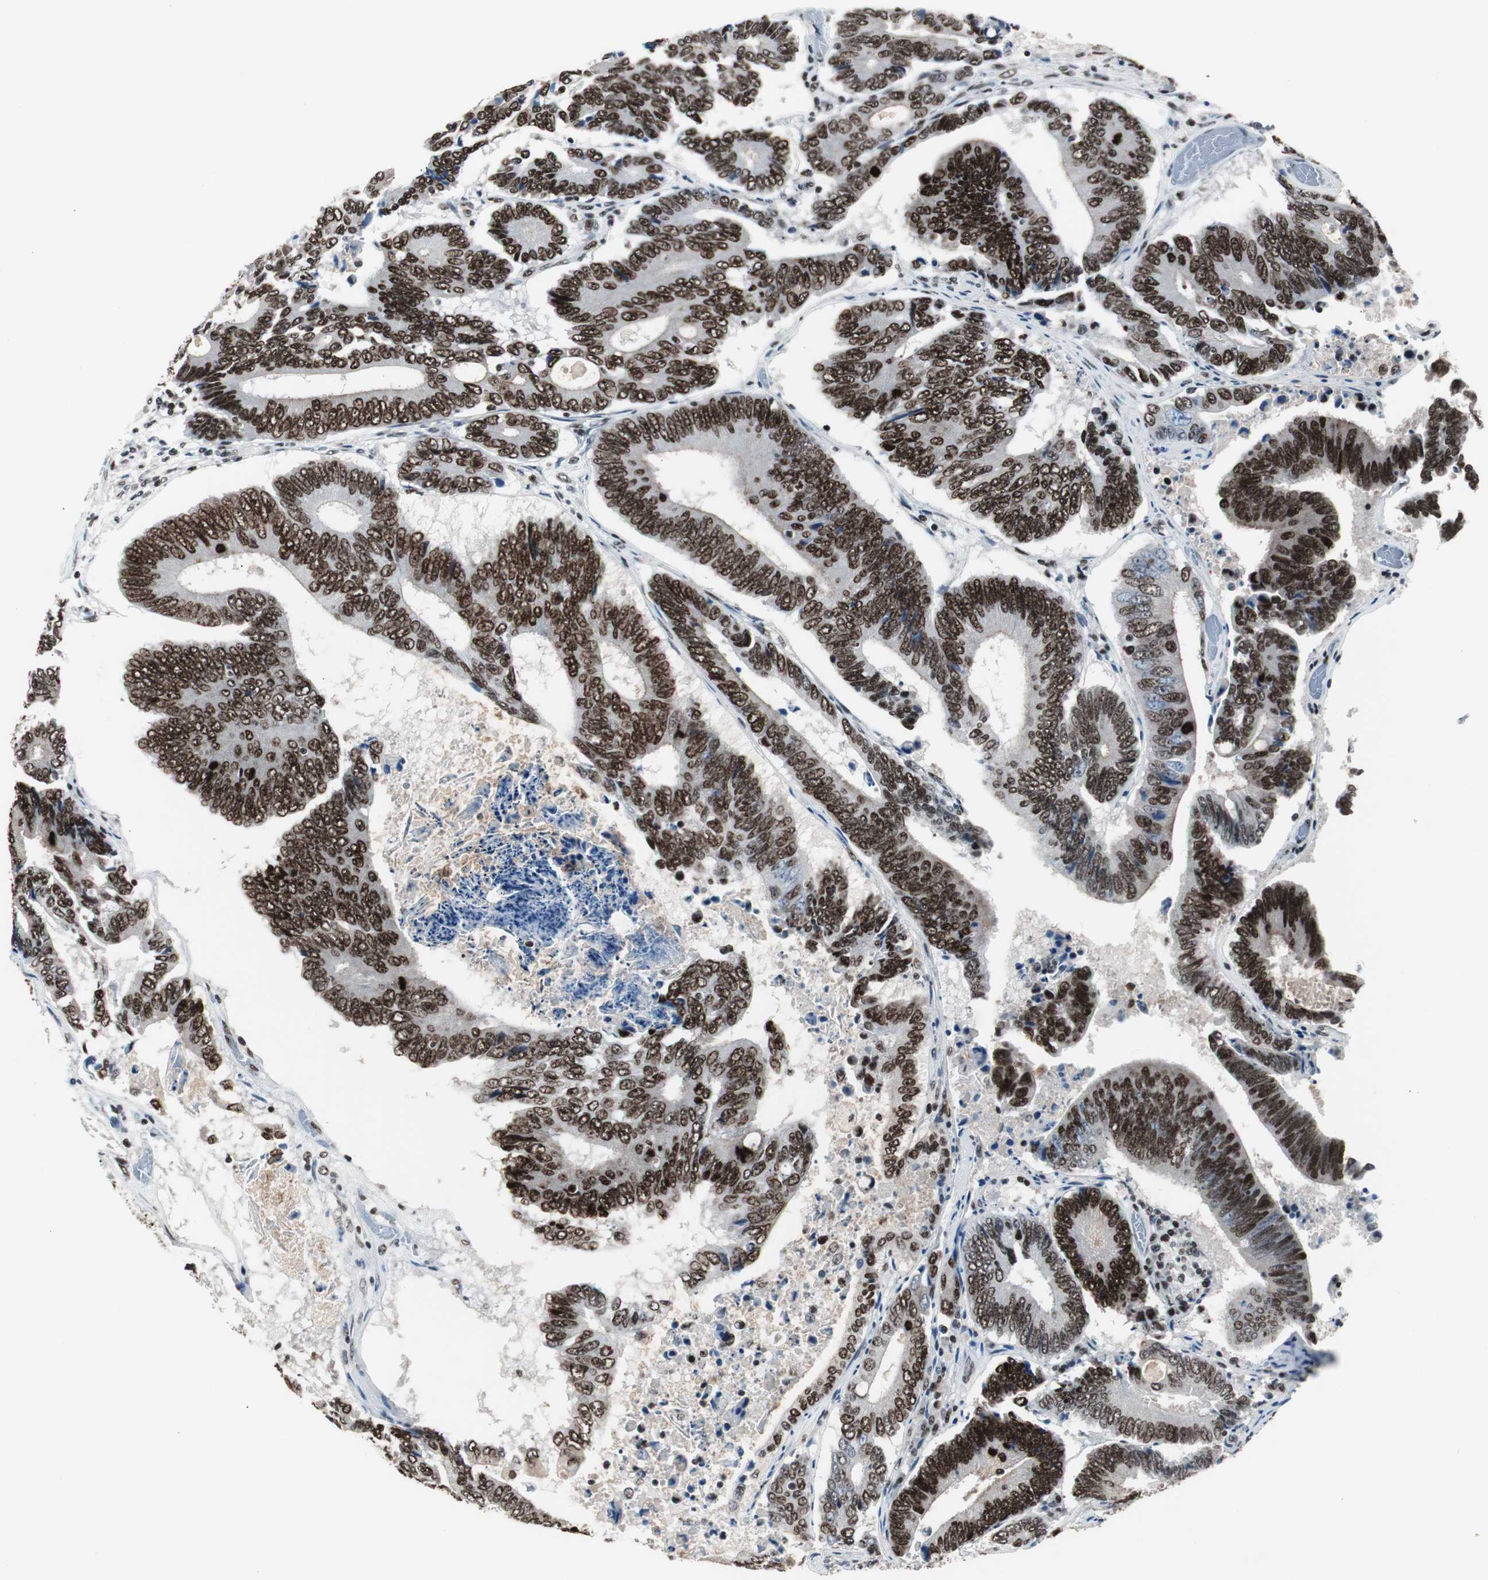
{"staining": {"intensity": "strong", "quantity": ">75%", "location": "nuclear"}, "tissue": "colorectal cancer", "cell_type": "Tumor cells", "image_type": "cancer", "snomed": [{"axis": "morphology", "description": "Adenocarcinoma, NOS"}, {"axis": "topography", "description": "Colon"}], "caption": "Immunohistochemistry (IHC) (DAB) staining of adenocarcinoma (colorectal) shows strong nuclear protein expression in about >75% of tumor cells.", "gene": "XRCC1", "patient": {"sex": "female", "age": 78}}